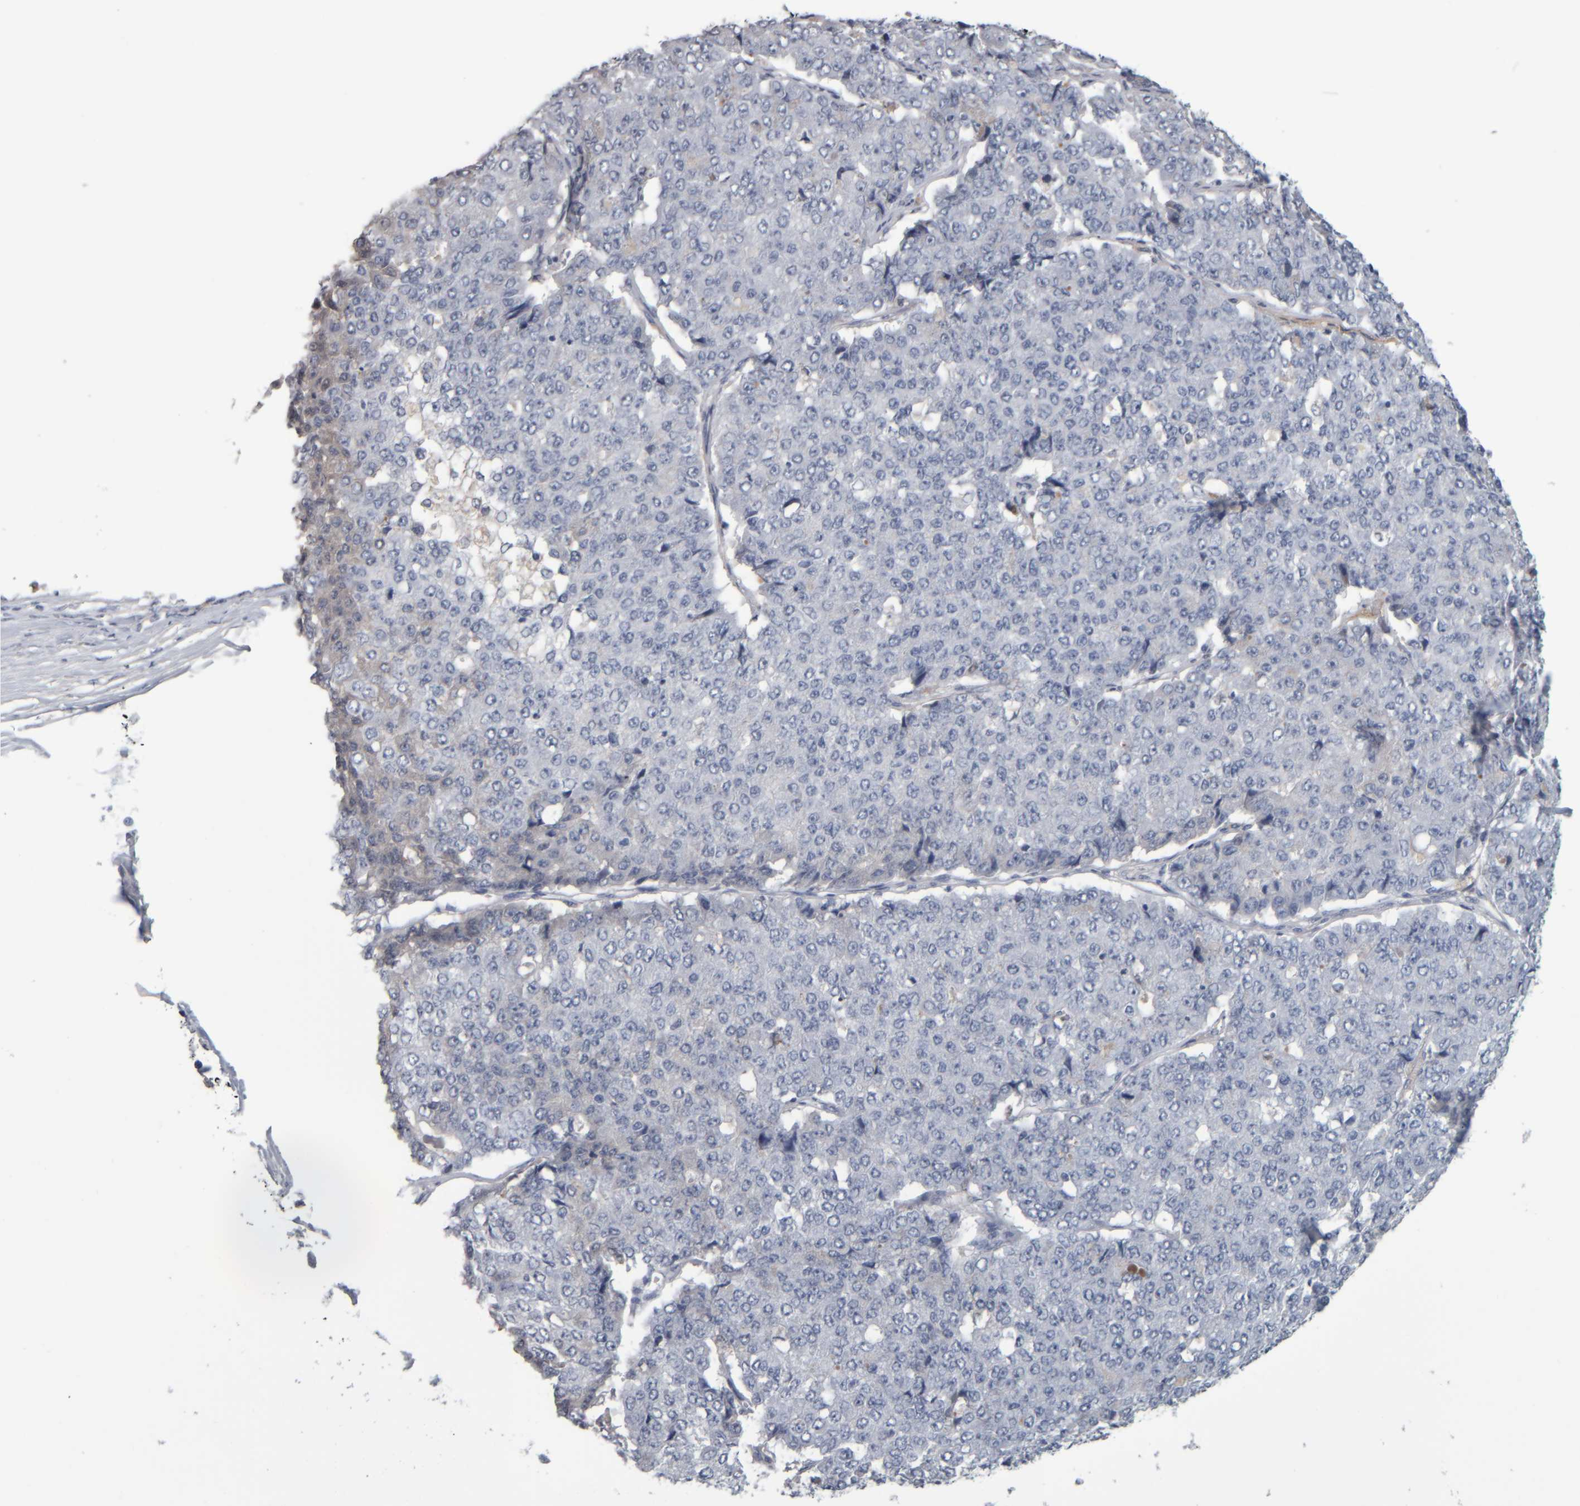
{"staining": {"intensity": "negative", "quantity": "none", "location": "none"}, "tissue": "pancreatic cancer", "cell_type": "Tumor cells", "image_type": "cancer", "snomed": [{"axis": "morphology", "description": "Adenocarcinoma, NOS"}, {"axis": "topography", "description": "Pancreas"}], "caption": "IHC image of adenocarcinoma (pancreatic) stained for a protein (brown), which demonstrates no expression in tumor cells.", "gene": "CAVIN4", "patient": {"sex": "male", "age": 50}}